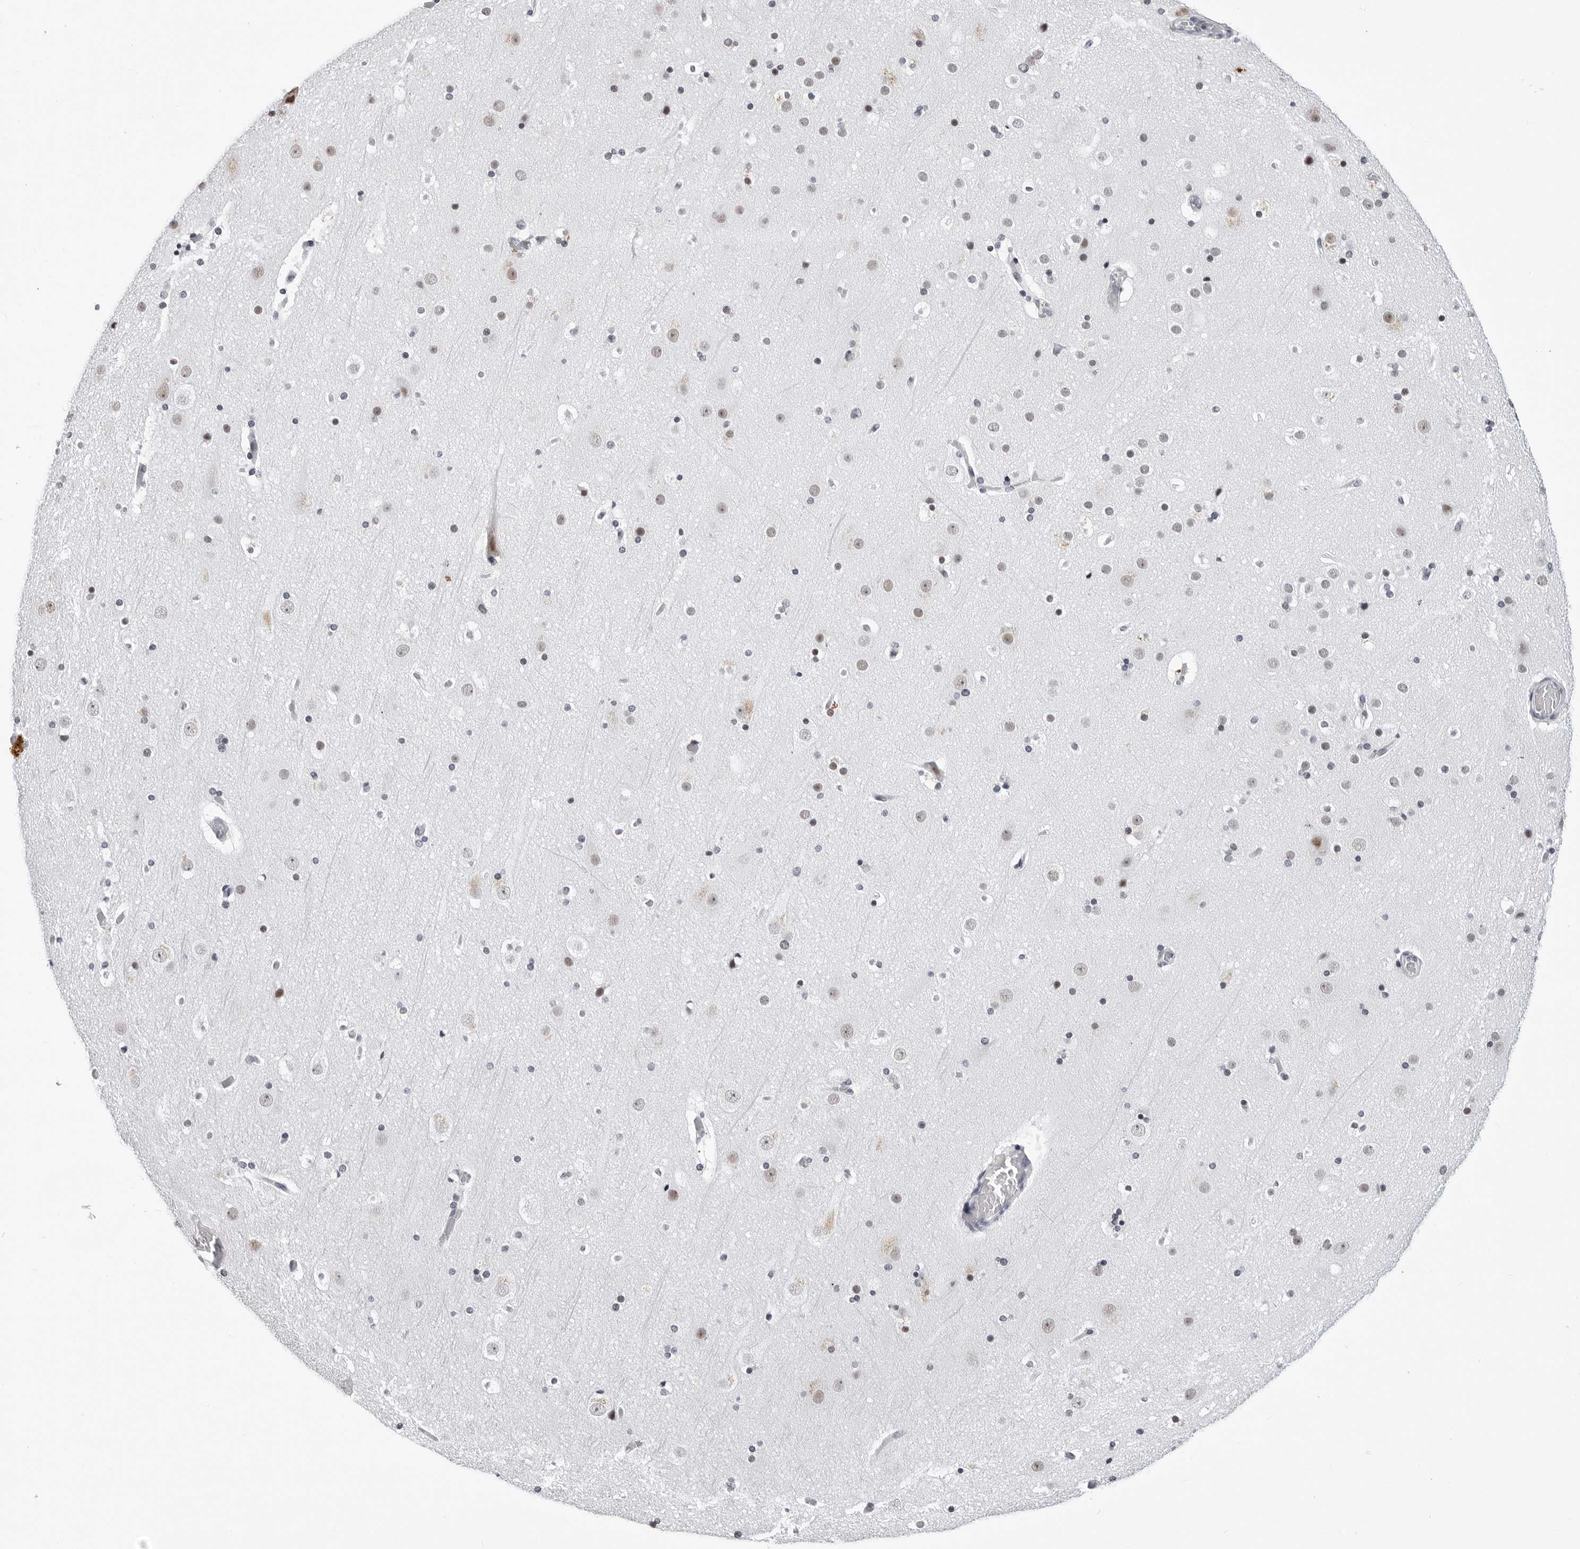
{"staining": {"intensity": "negative", "quantity": "none", "location": "none"}, "tissue": "cerebral cortex", "cell_type": "Endothelial cells", "image_type": "normal", "snomed": [{"axis": "morphology", "description": "Normal tissue, NOS"}, {"axis": "topography", "description": "Cerebral cortex"}], "caption": "Endothelial cells show no significant protein expression in benign cerebral cortex. (DAB immunohistochemistry (IHC) visualized using brightfield microscopy, high magnification).", "gene": "SF3B4", "patient": {"sex": "male", "age": 57}}